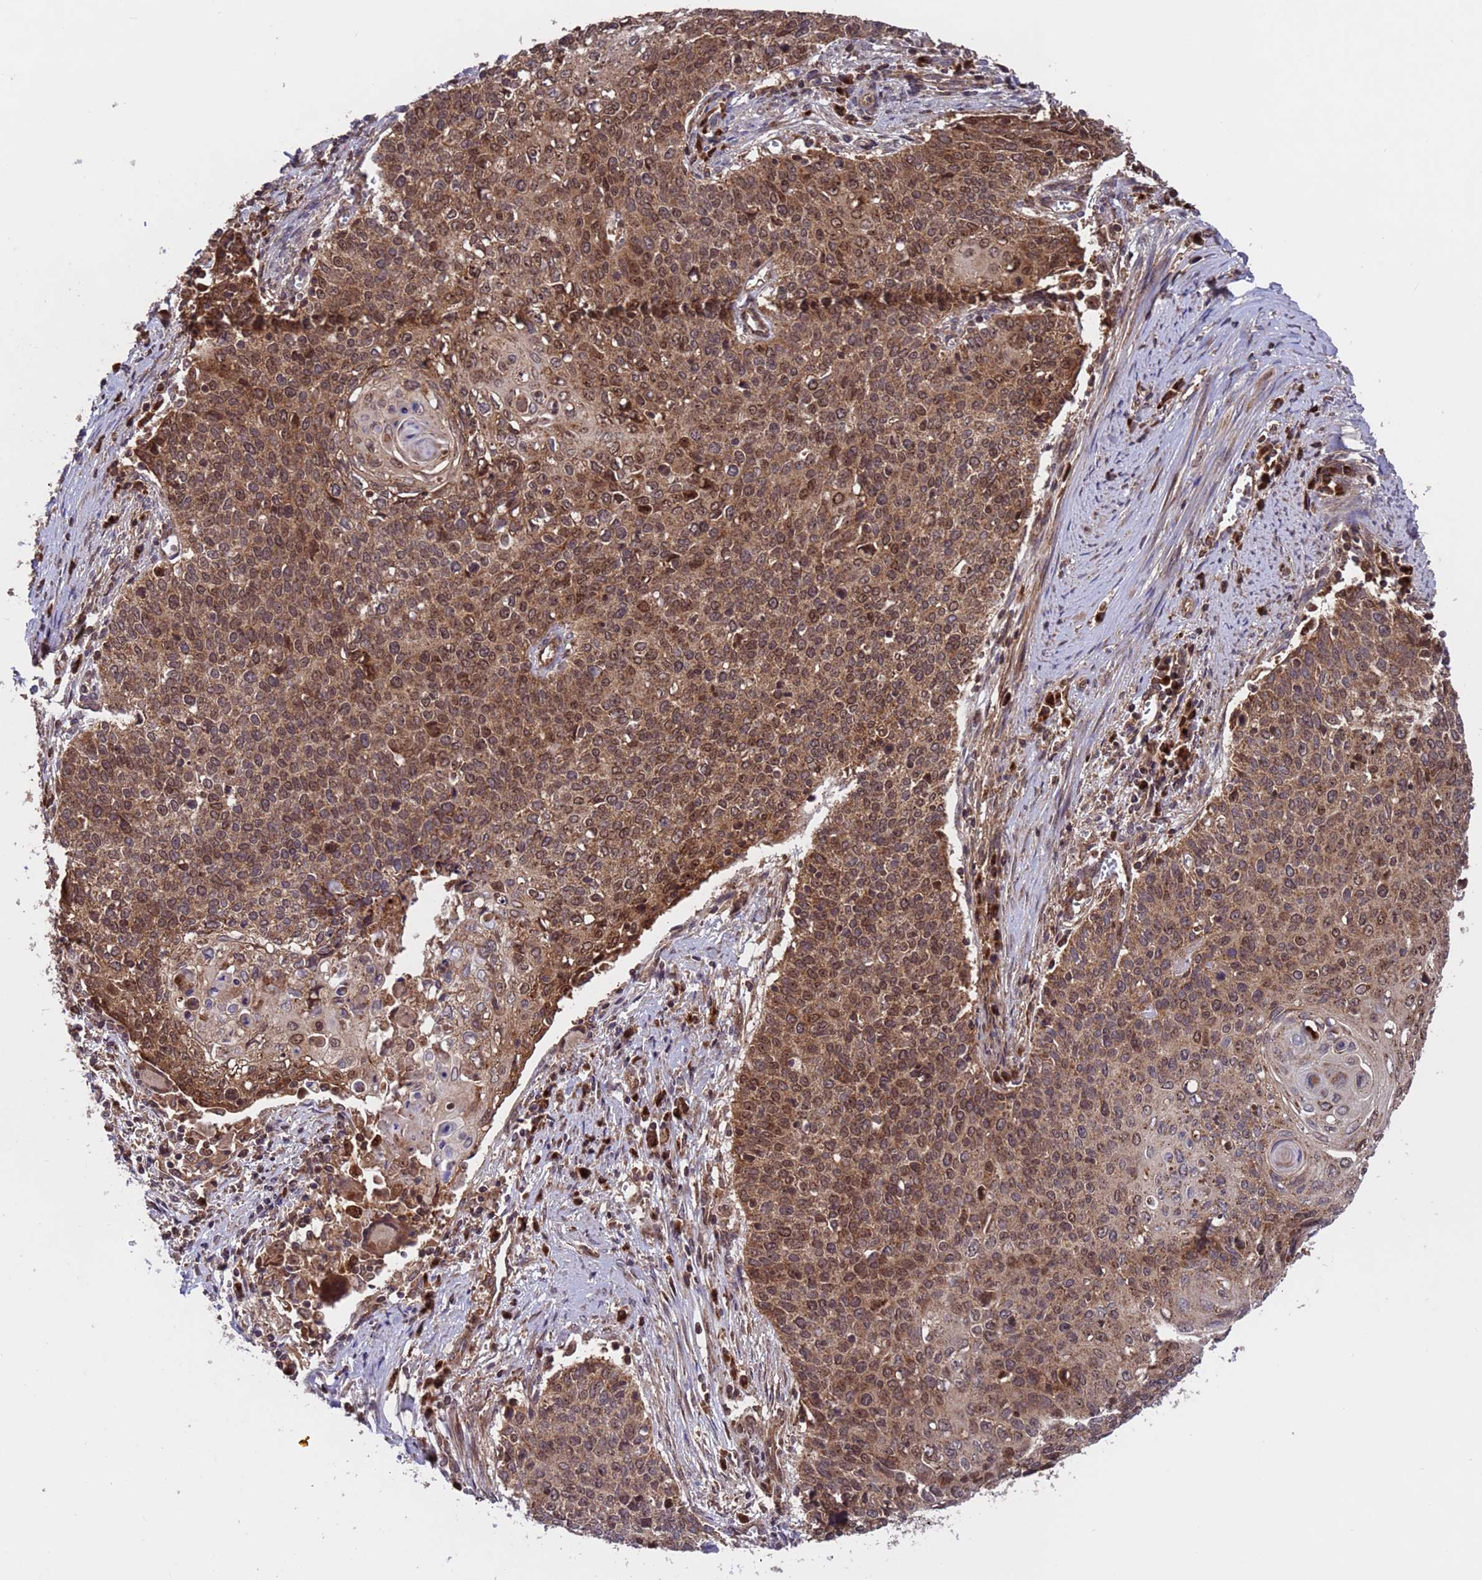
{"staining": {"intensity": "strong", "quantity": ">75%", "location": "cytoplasmic/membranous"}, "tissue": "cervical cancer", "cell_type": "Tumor cells", "image_type": "cancer", "snomed": [{"axis": "morphology", "description": "Squamous cell carcinoma, NOS"}, {"axis": "topography", "description": "Cervix"}], "caption": "Immunohistochemistry (IHC) (DAB (3,3'-diaminobenzidine)) staining of human cervical cancer (squamous cell carcinoma) displays strong cytoplasmic/membranous protein staining in approximately >75% of tumor cells. (DAB IHC with brightfield microscopy, high magnification).", "gene": "TSR3", "patient": {"sex": "female", "age": 39}}